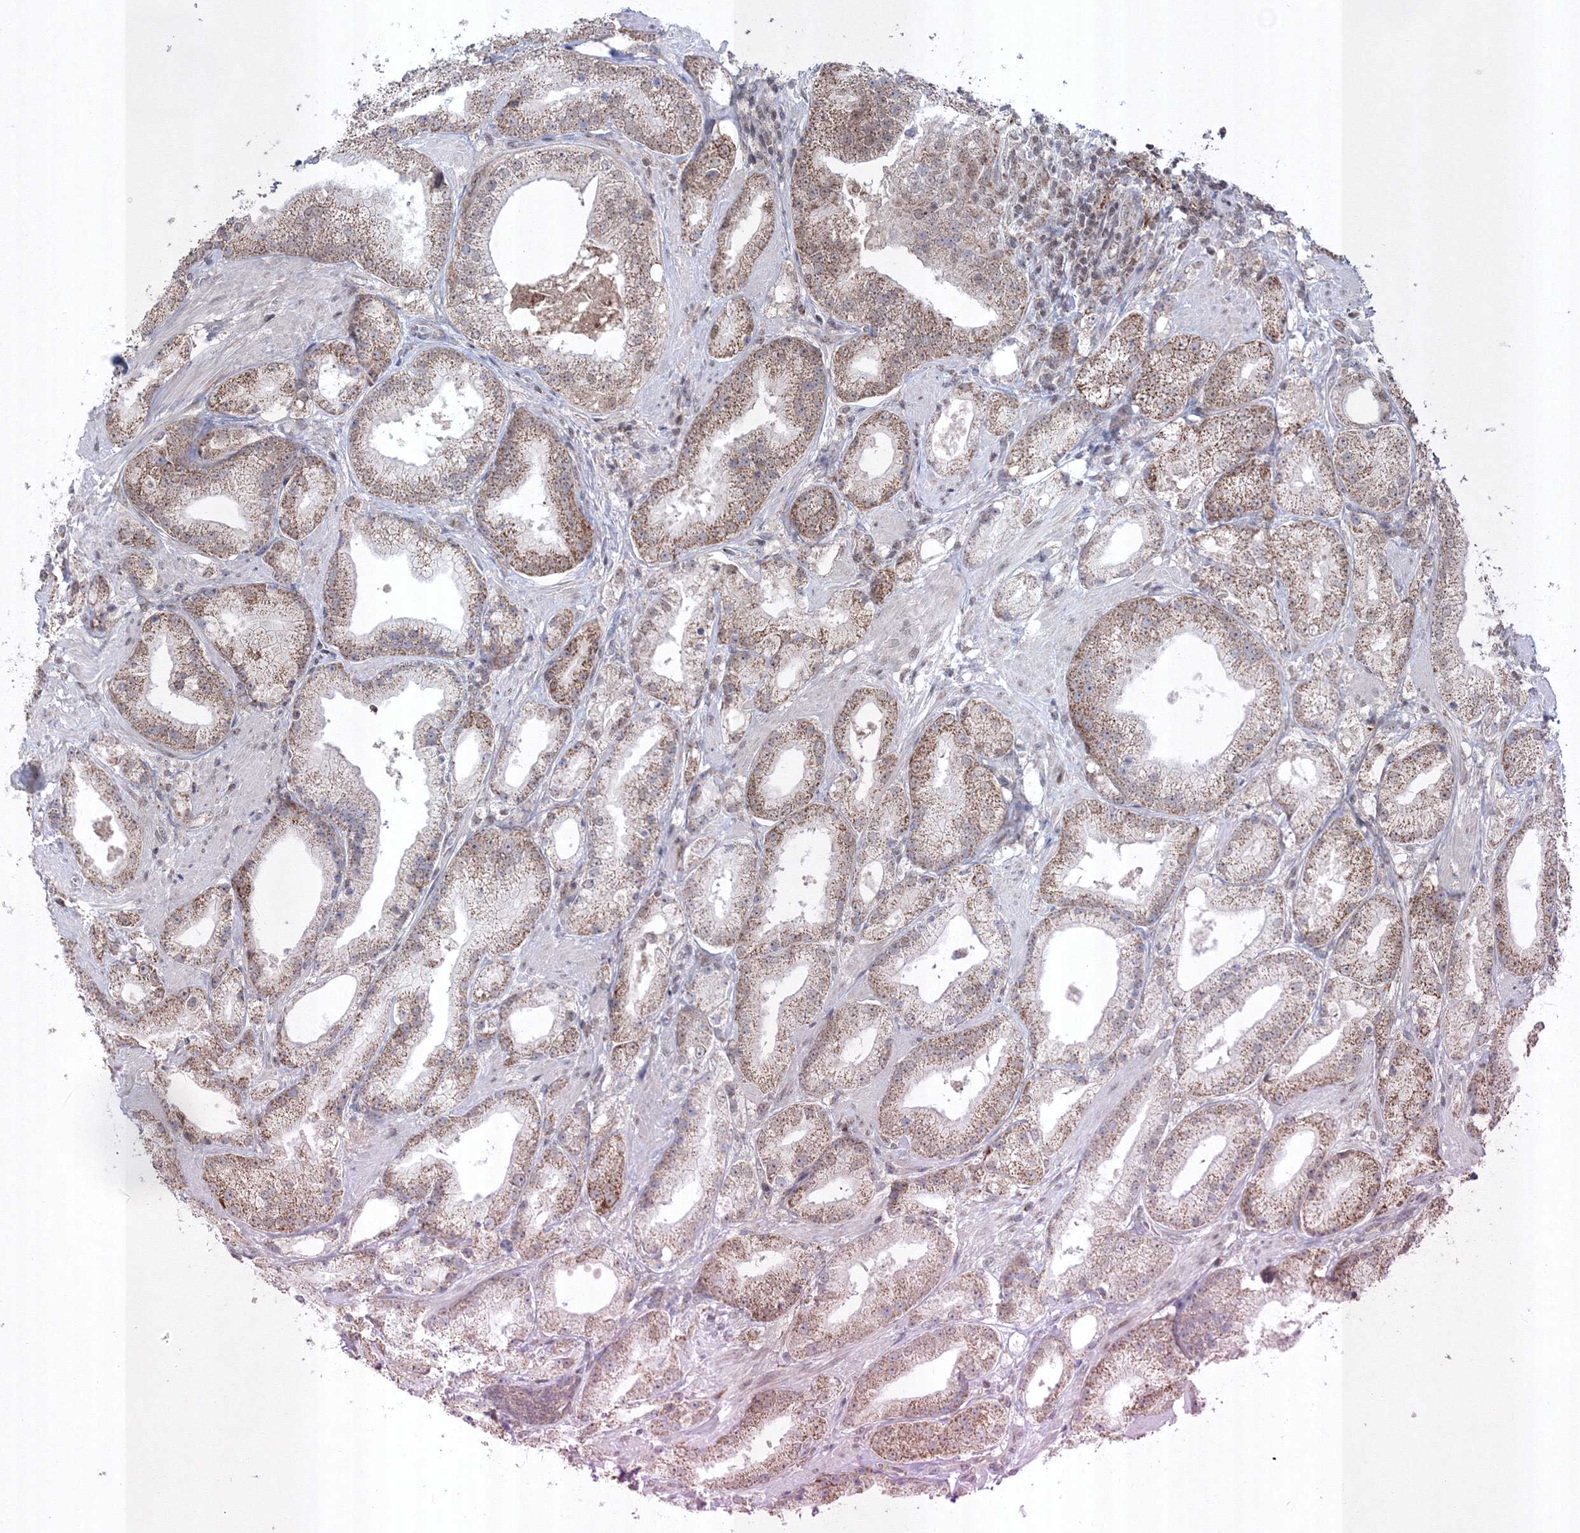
{"staining": {"intensity": "moderate", "quantity": ">75%", "location": "cytoplasmic/membranous"}, "tissue": "prostate cancer", "cell_type": "Tumor cells", "image_type": "cancer", "snomed": [{"axis": "morphology", "description": "Adenocarcinoma, Low grade"}, {"axis": "topography", "description": "Prostate"}], "caption": "A medium amount of moderate cytoplasmic/membranous expression is identified in about >75% of tumor cells in prostate cancer tissue. Using DAB (brown) and hematoxylin (blue) stains, captured at high magnification using brightfield microscopy.", "gene": "GRSF1", "patient": {"sex": "male", "age": 67}}